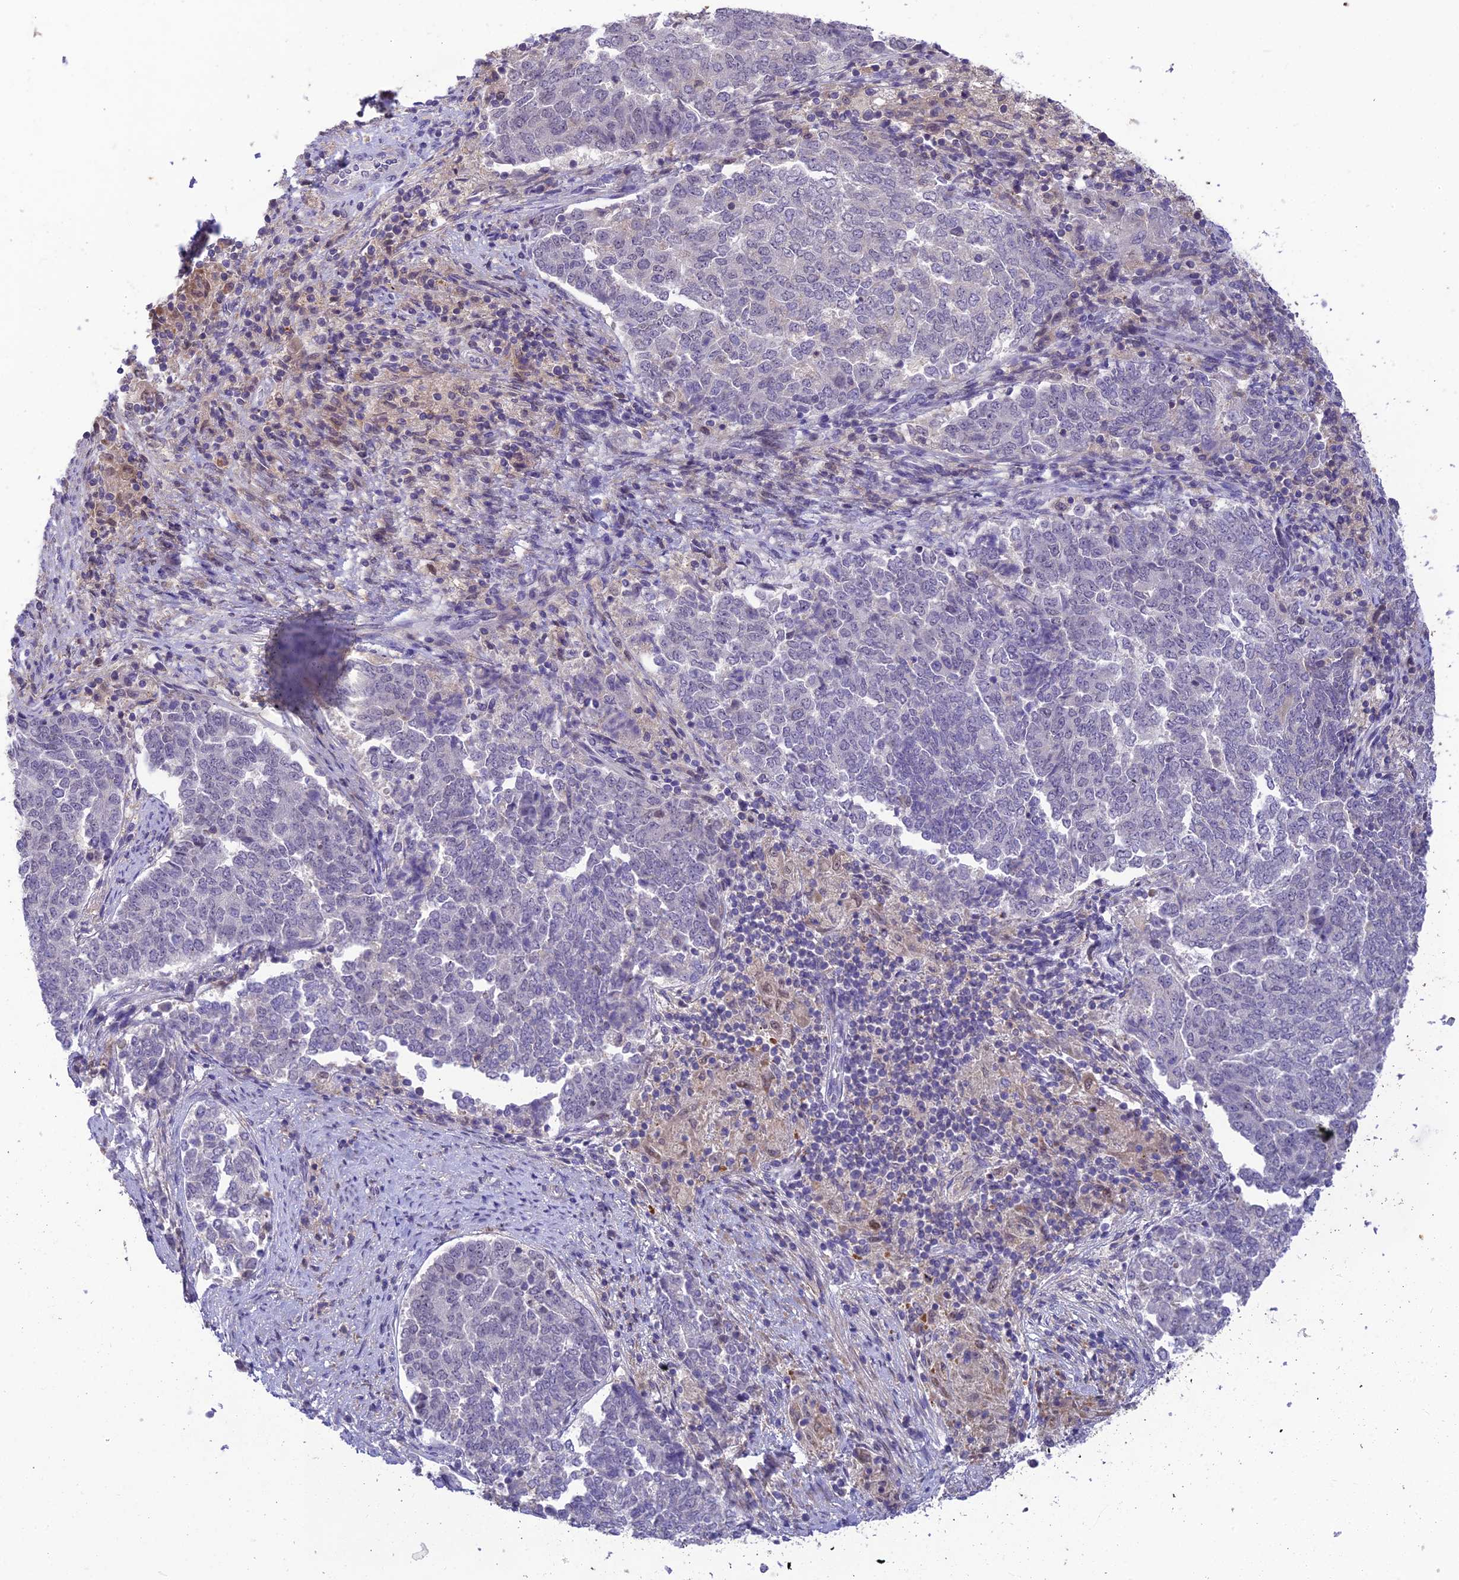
{"staining": {"intensity": "negative", "quantity": "none", "location": "none"}, "tissue": "endometrial cancer", "cell_type": "Tumor cells", "image_type": "cancer", "snomed": [{"axis": "morphology", "description": "Adenocarcinoma, NOS"}, {"axis": "topography", "description": "Endometrium"}], "caption": "Adenocarcinoma (endometrial) was stained to show a protein in brown. There is no significant staining in tumor cells.", "gene": "BMT2", "patient": {"sex": "female", "age": 80}}